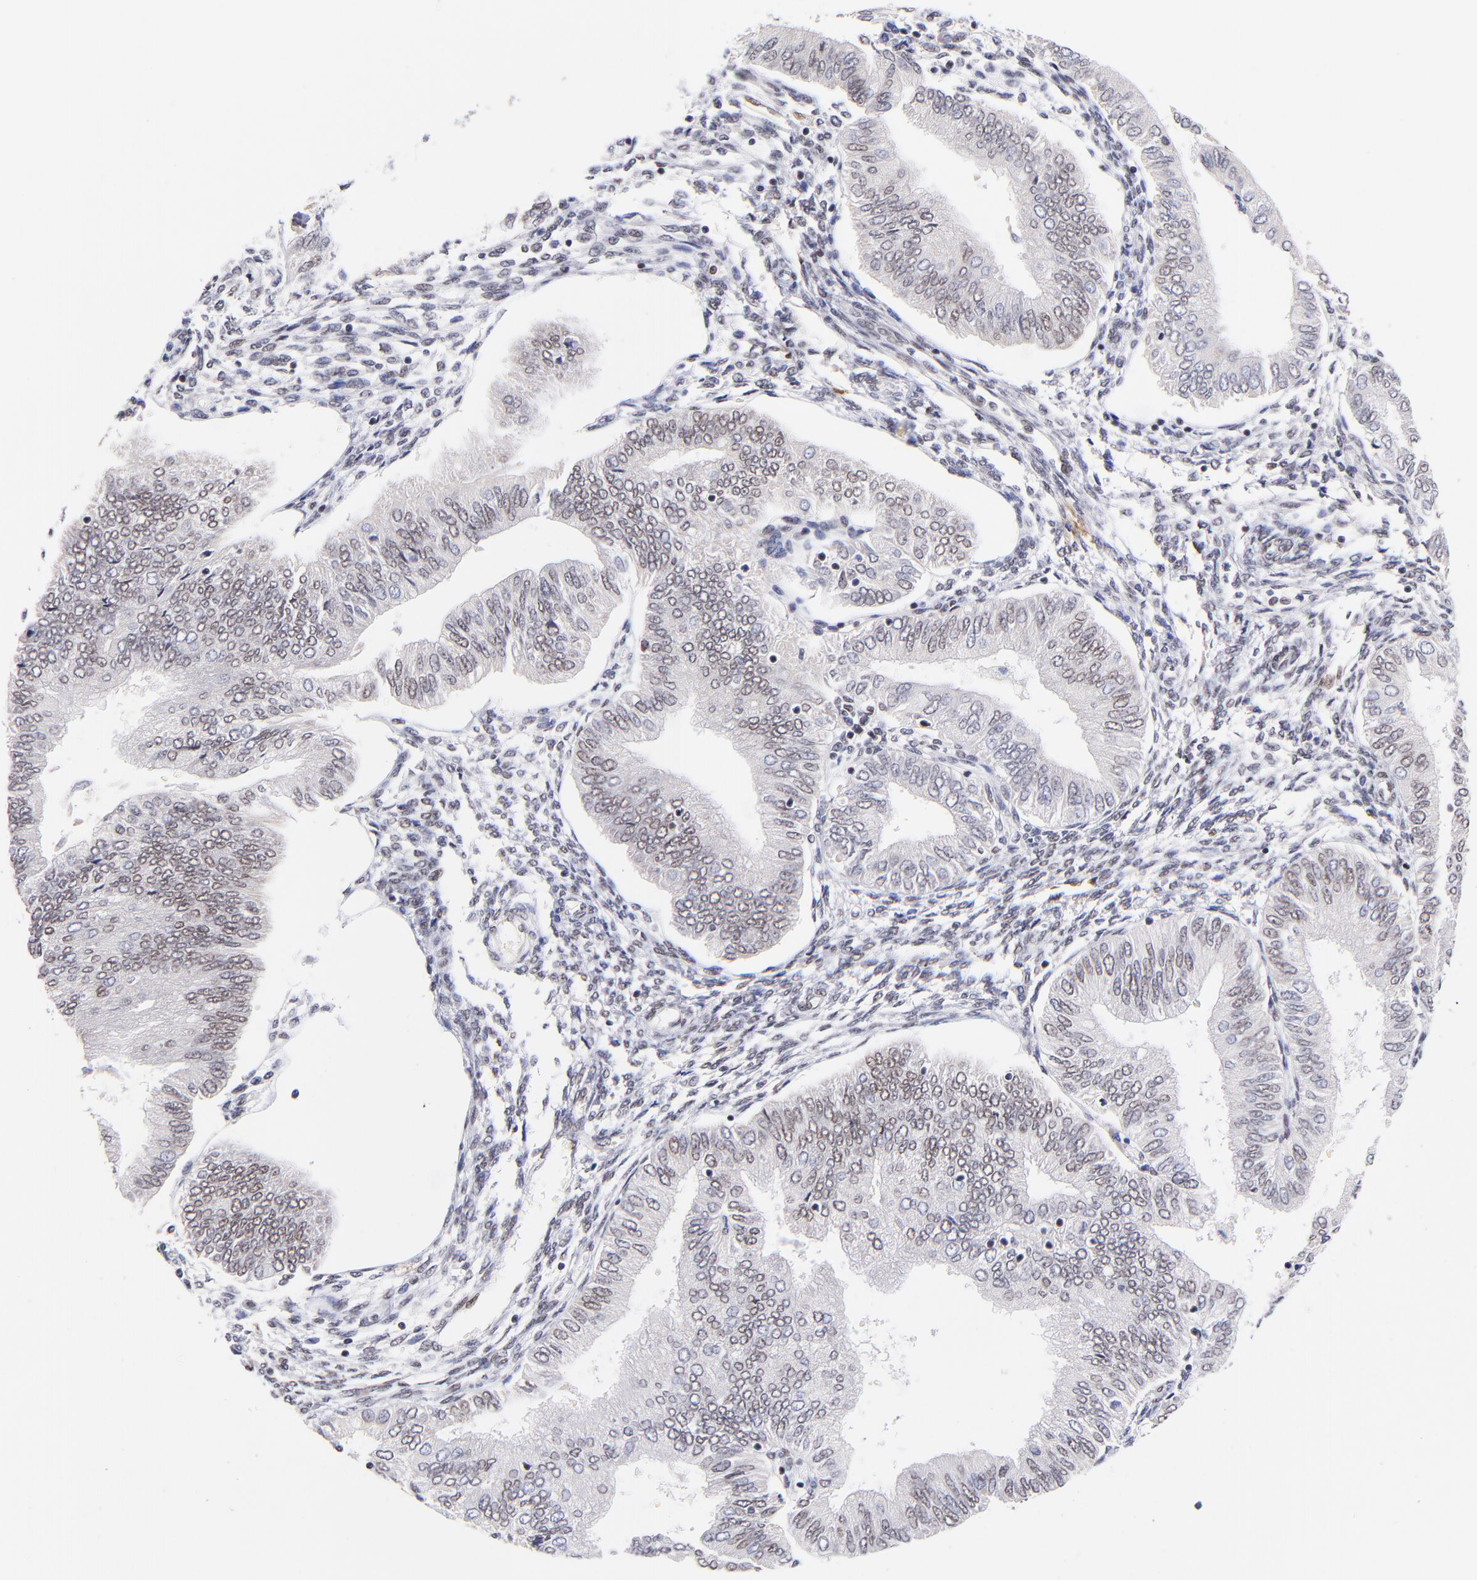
{"staining": {"intensity": "weak", "quantity": "25%-75%", "location": "nuclear"}, "tissue": "endometrial cancer", "cell_type": "Tumor cells", "image_type": "cancer", "snomed": [{"axis": "morphology", "description": "Adenocarcinoma, NOS"}, {"axis": "topography", "description": "Endometrium"}], "caption": "Protein staining of endometrial adenocarcinoma tissue exhibits weak nuclear staining in approximately 25%-75% of tumor cells.", "gene": "MIDEAS", "patient": {"sex": "female", "age": 51}}